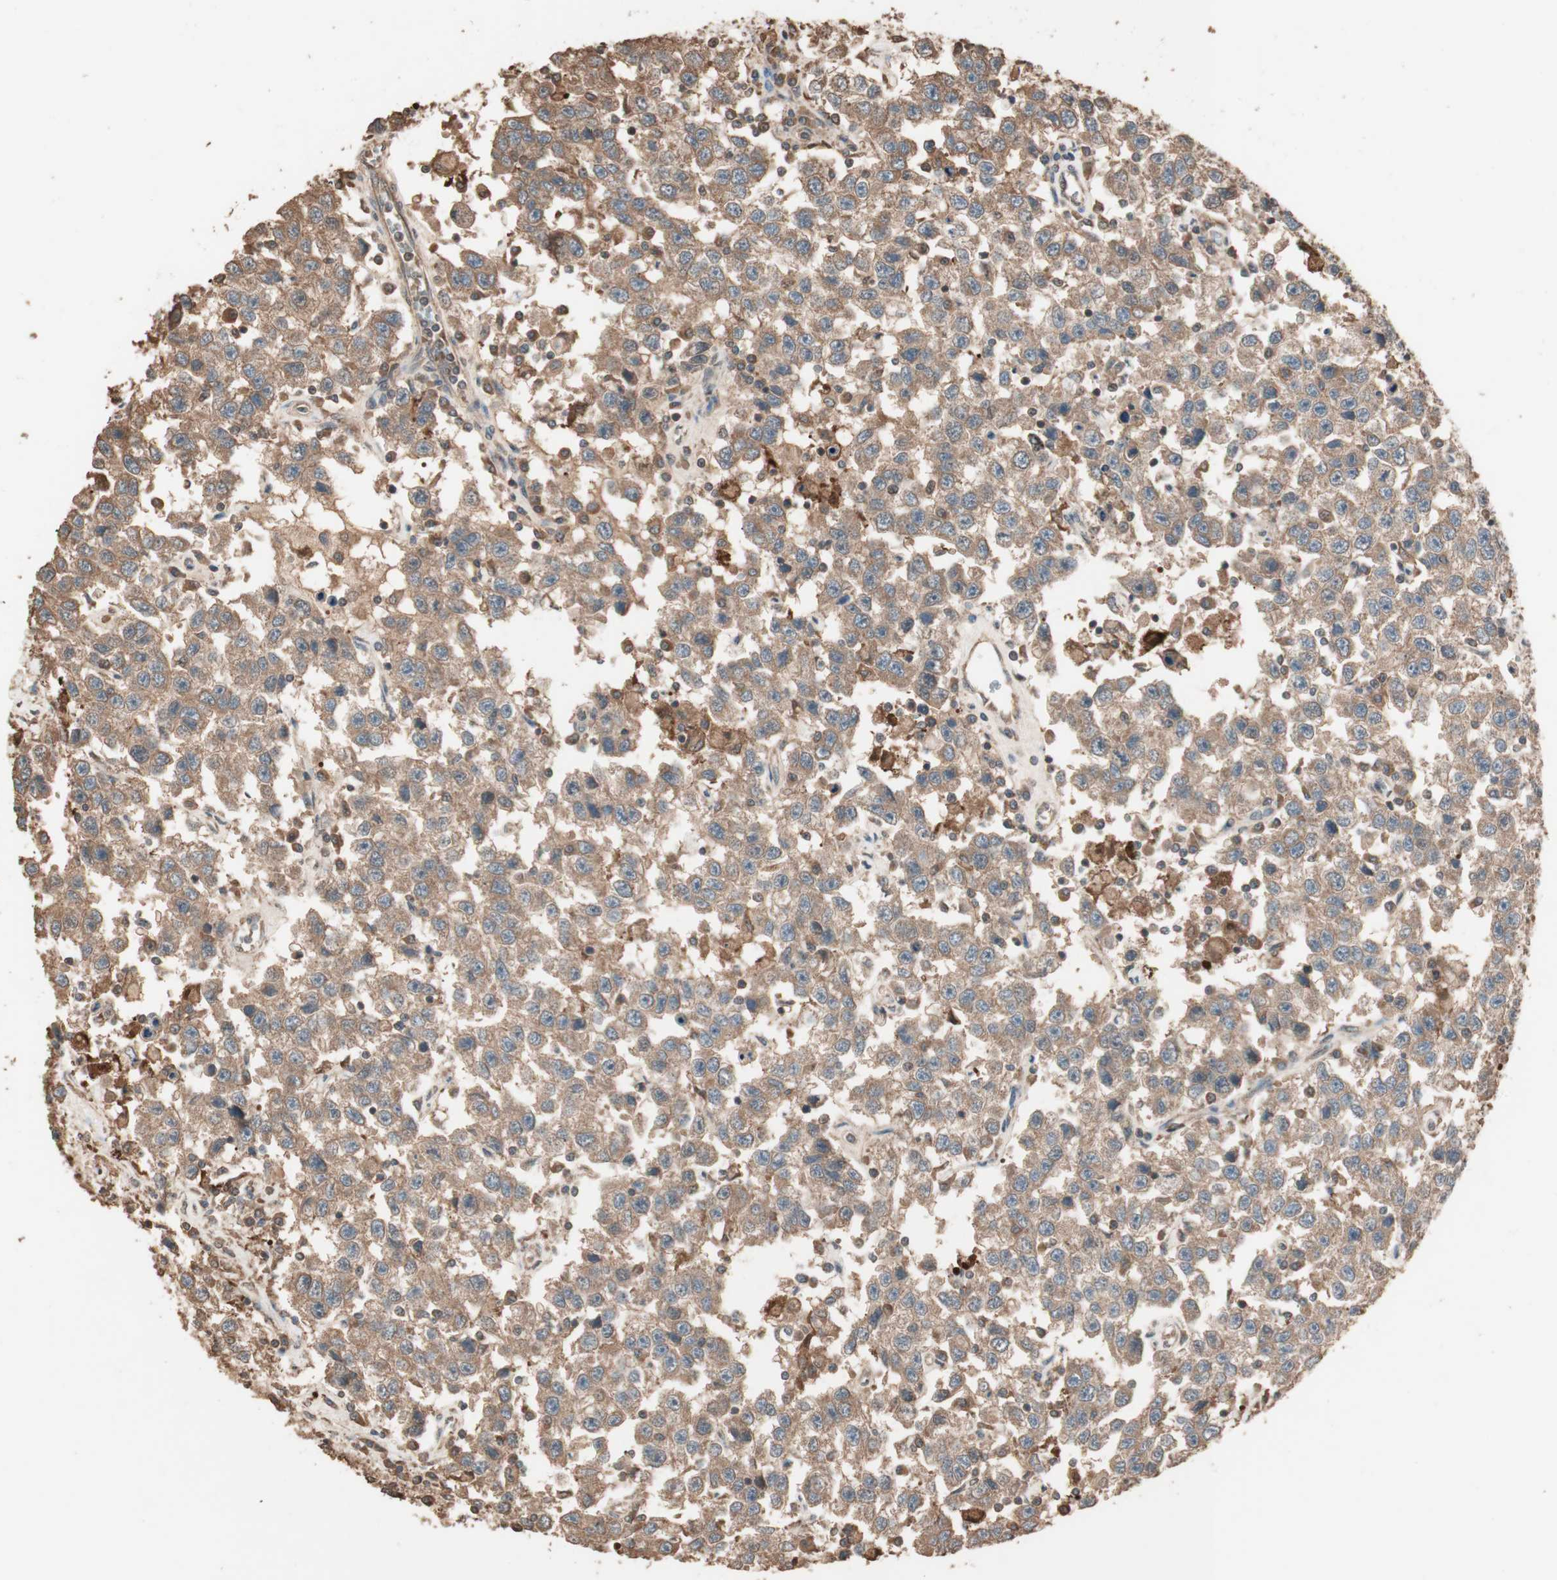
{"staining": {"intensity": "moderate", "quantity": ">75%", "location": "cytoplasmic/membranous"}, "tissue": "testis cancer", "cell_type": "Tumor cells", "image_type": "cancer", "snomed": [{"axis": "morphology", "description": "Seminoma, NOS"}, {"axis": "topography", "description": "Testis"}], "caption": "Immunohistochemistry histopathology image of testis seminoma stained for a protein (brown), which shows medium levels of moderate cytoplasmic/membranous expression in about >75% of tumor cells.", "gene": "USP20", "patient": {"sex": "male", "age": 41}}